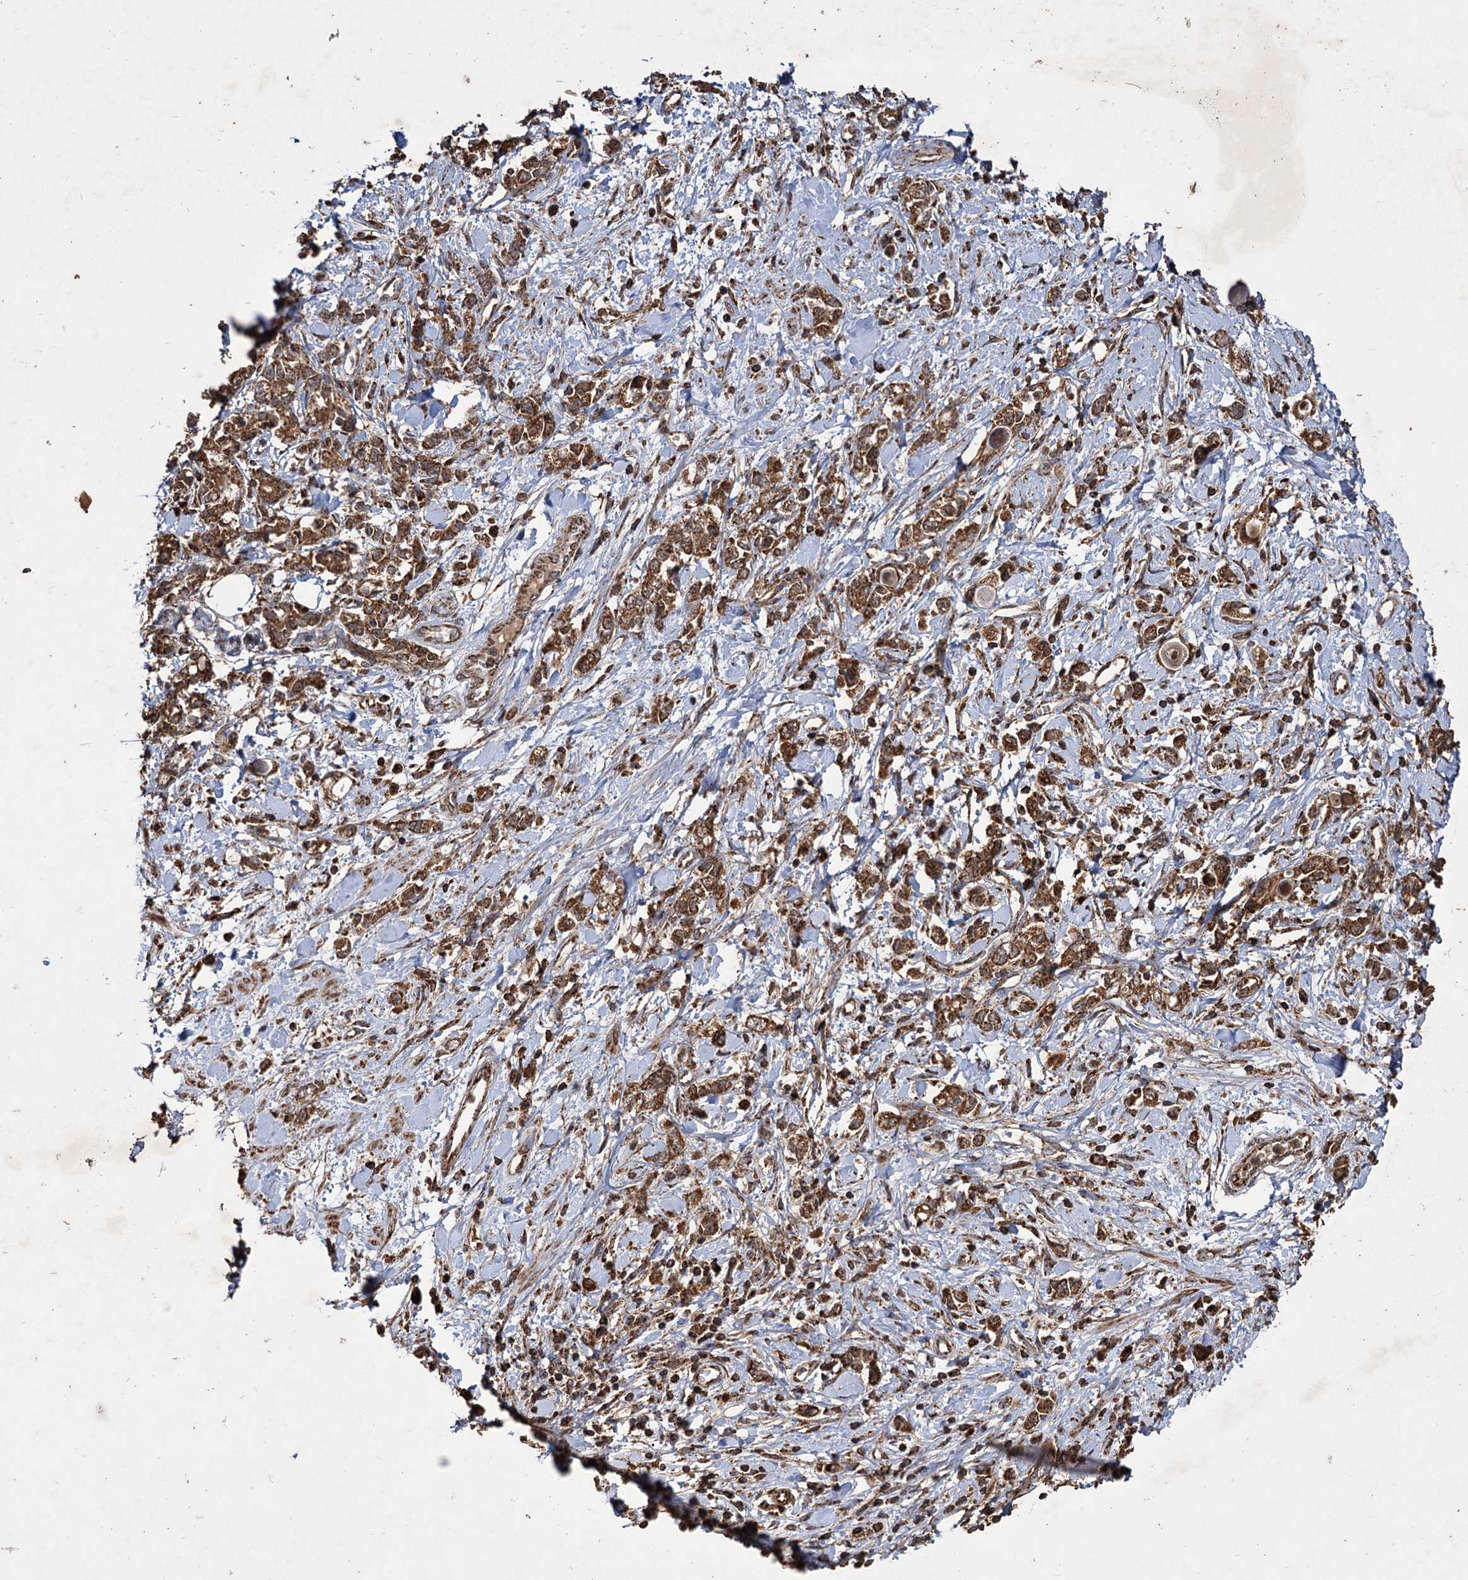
{"staining": {"intensity": "moderate", "quantity": ">75%", "location": "cytoplasmic/membranous"}, "tissue": "stomach cancer", "cell_type": "Tumor cells", "image_type": "cancer", "snomed": [{"axis": "morphology", "description": "Adenocarcinoma, NOS"}, {"axis": "topography", "description": "Stomach"}], "caption": "IHC image of neoplastic tissue: human stomach cancer stained using immunohistochemistry reveals medium levels of moderate protein expression localized specifically in the cytoplasmic/membranous of tumor cells, appearing as a cytoplasmic/membranous brown color.", "gene": "IPO4", "patient": {"sex": "female", "age": 76}}